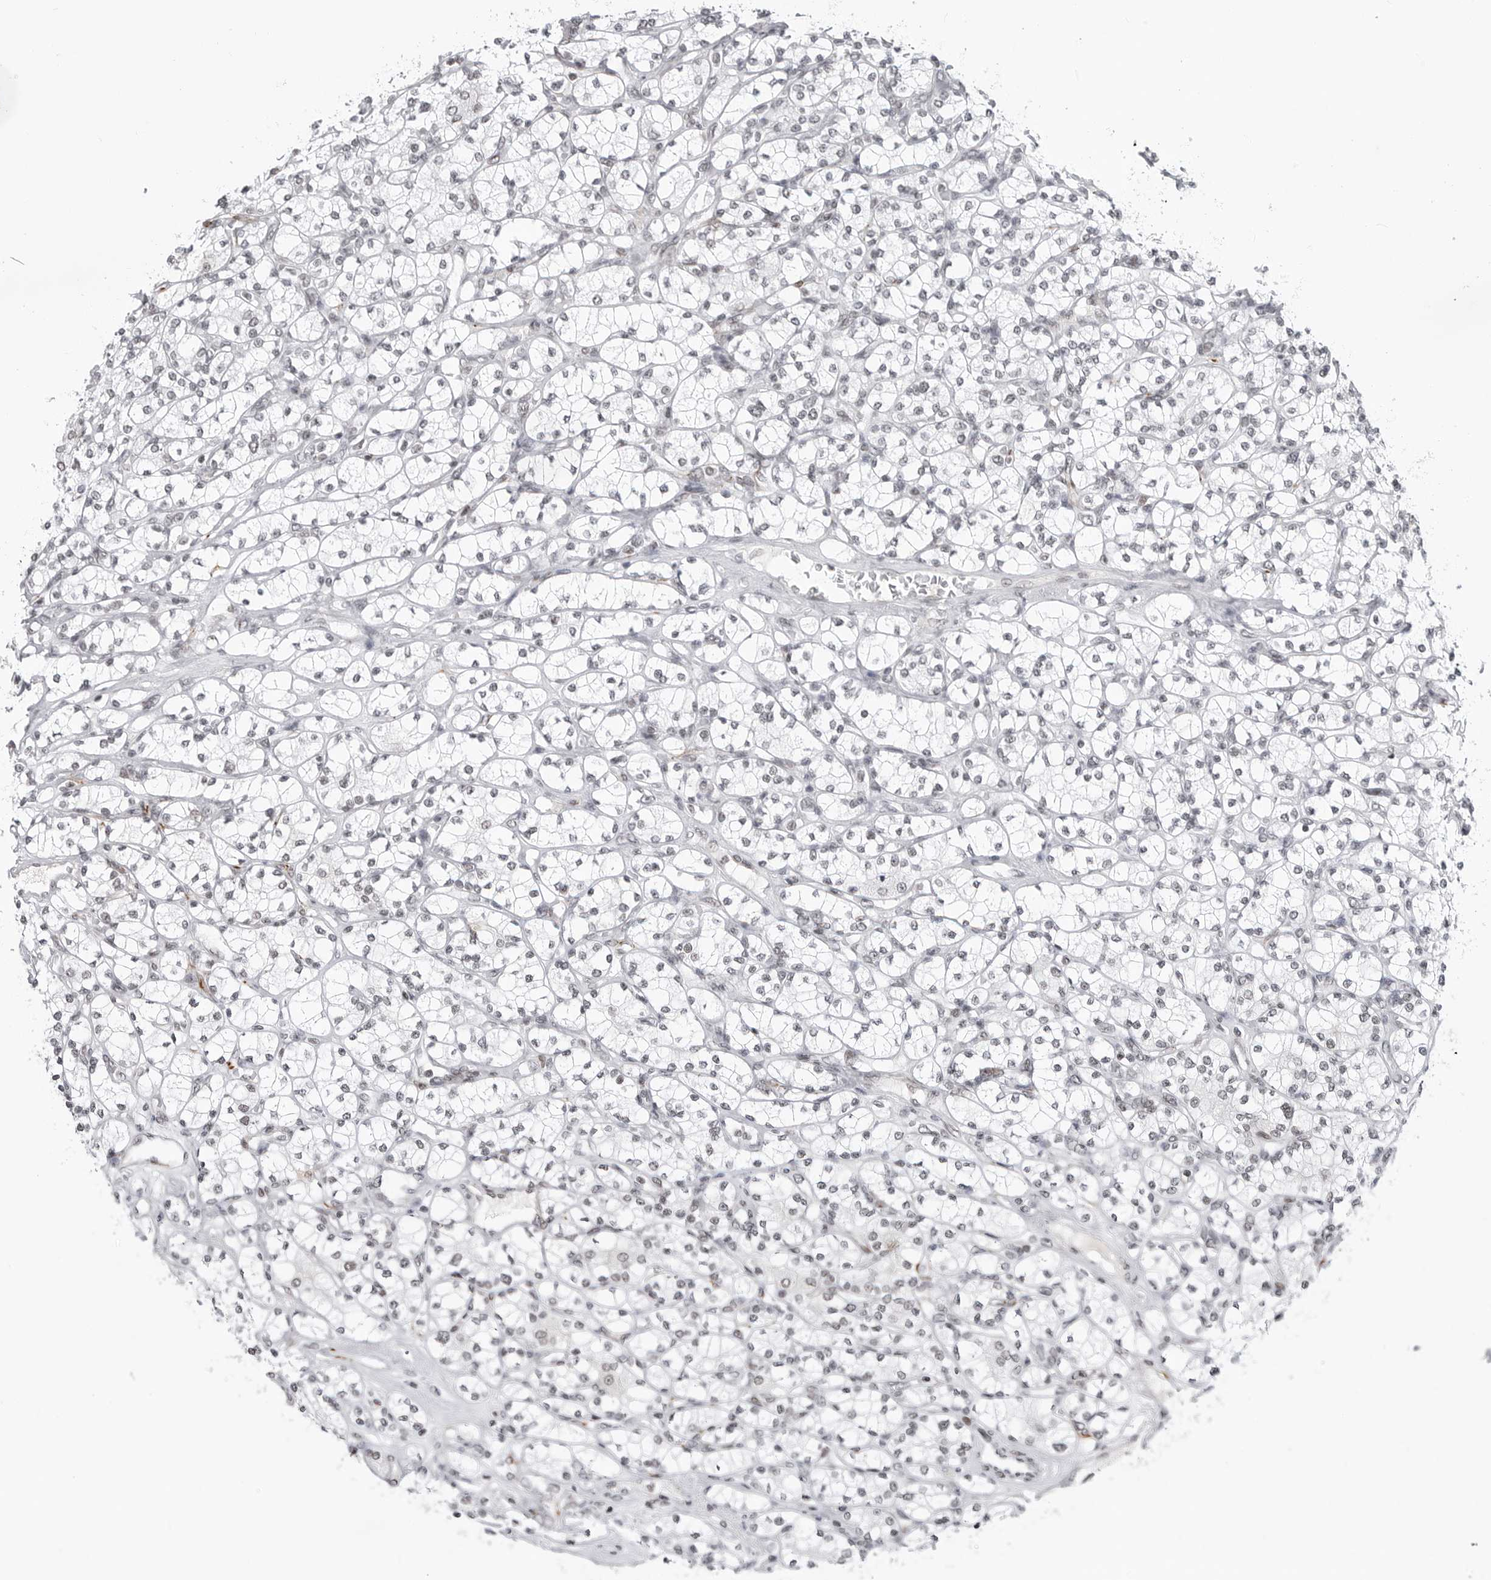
{"staining": {"intensity": "negative", "quantity": "none", "location": "none"}, "tissue": "renal cancer", "cell_type": "Tumor cells", "image_type": "cancer", "snomed": [{"axis": "morphology", "description": "Adenocarcinoma, NOS"}, {"axis": "topography", "description": "Kidney"}], "caption": "This micrograph is of renal cancer (adenocarcinoma) stained with IHC to label a protein in brown with the nuclei are counter-stained blue. There is no staining in tumor cells.", "gene": "TRIM66", "patient": {"sex": "male", "age": 77}}